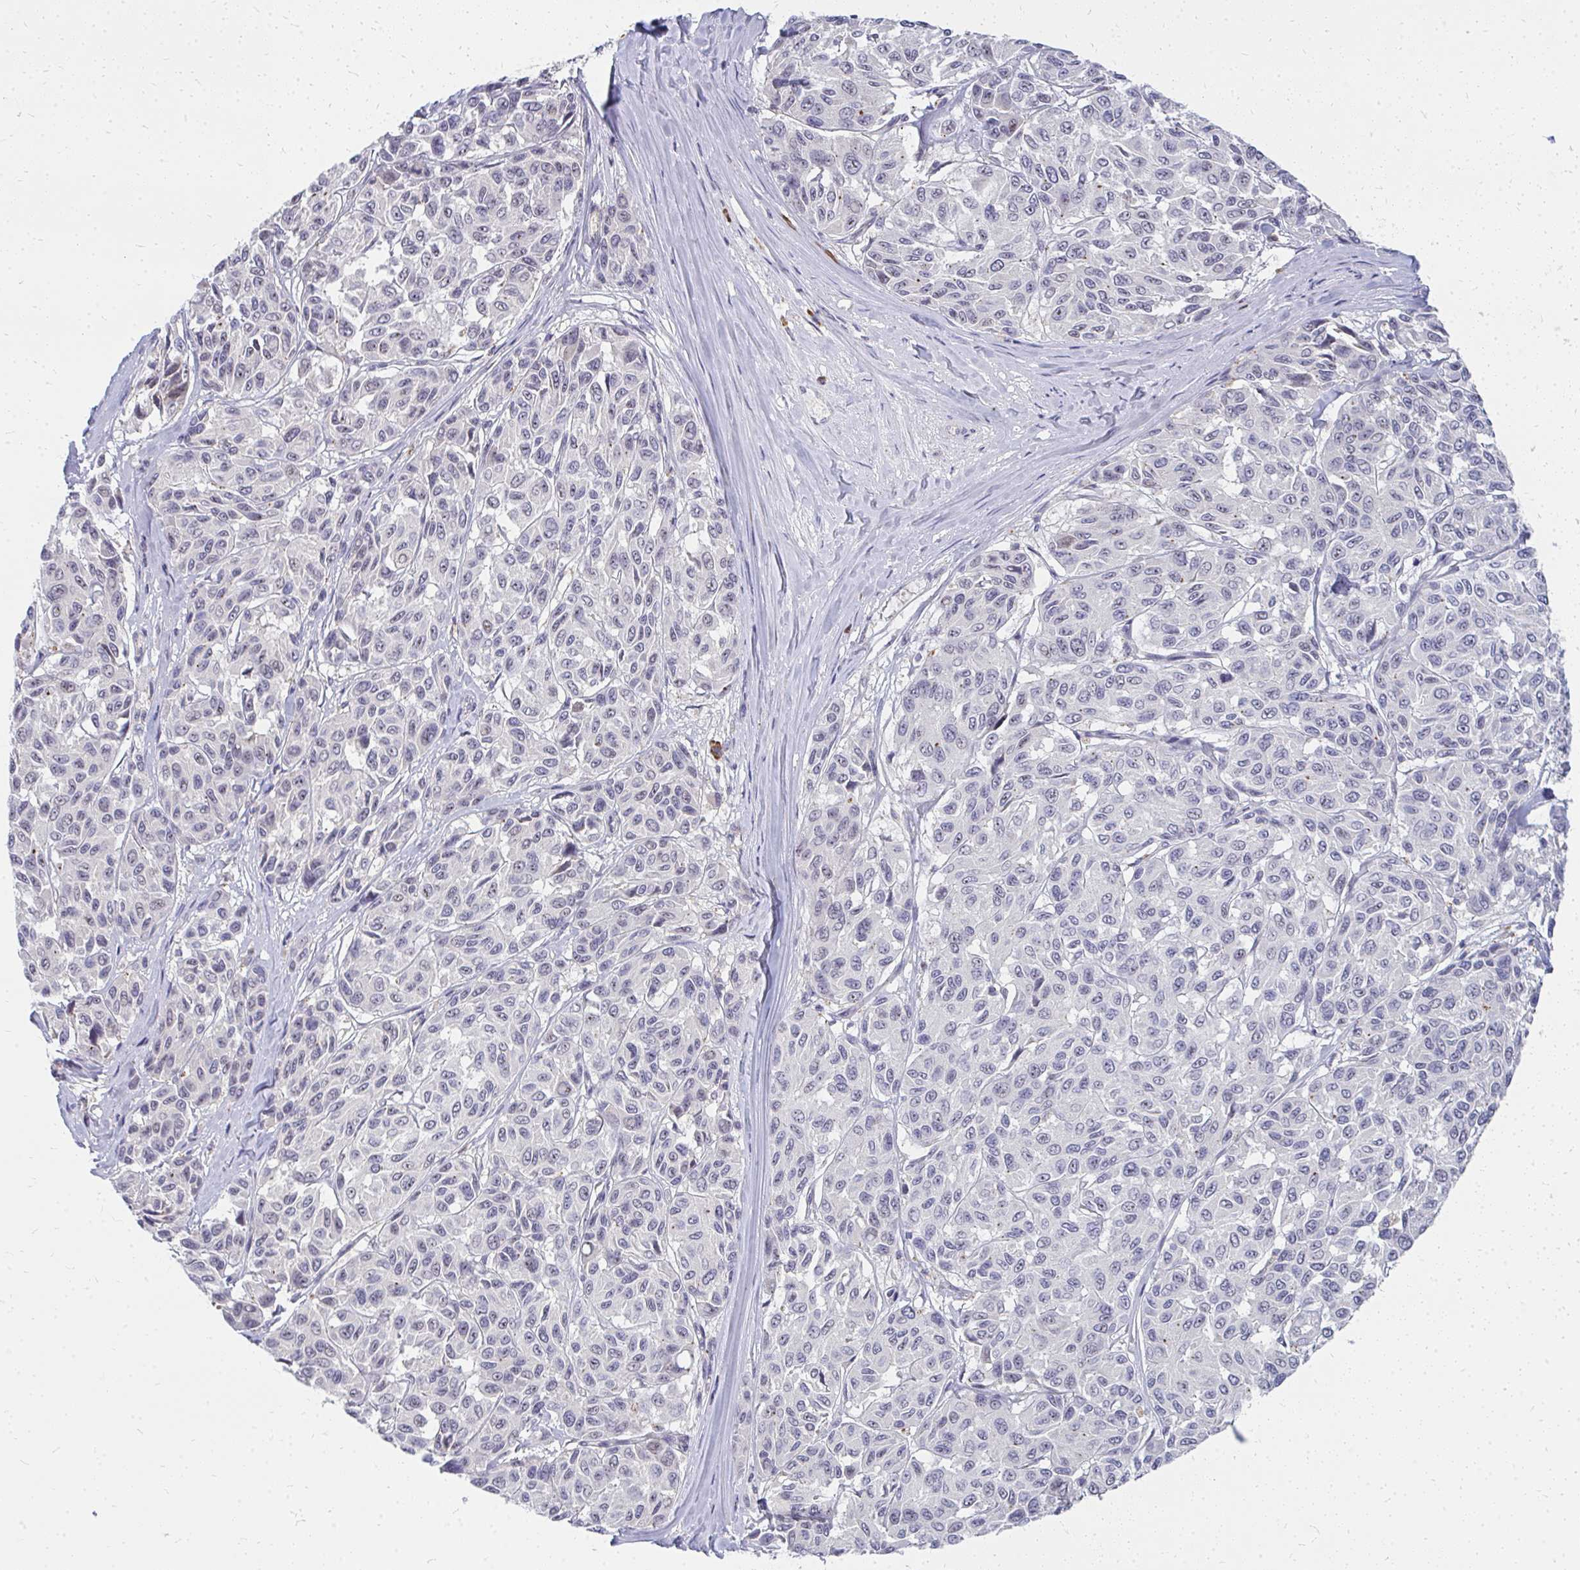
{"staining": {"intensity": "negative", "quantity": "none", "location": "none"}, "tissue": "melanoma", "cell_type": "Tumor cells", "image_type": "cancer", "snomed": [{"axis": "morphology", "description": "Malignant melanoma, NOS"}, {"axis": "topography", "description": "Skin"}], "caption": "This is an immunohistochemistry (IHC) photomicrograph of malignant melanoma. There is no staining in tumor cells.", "gene": "FAM9A", "patient": {"sex": "female", "age": 66}}